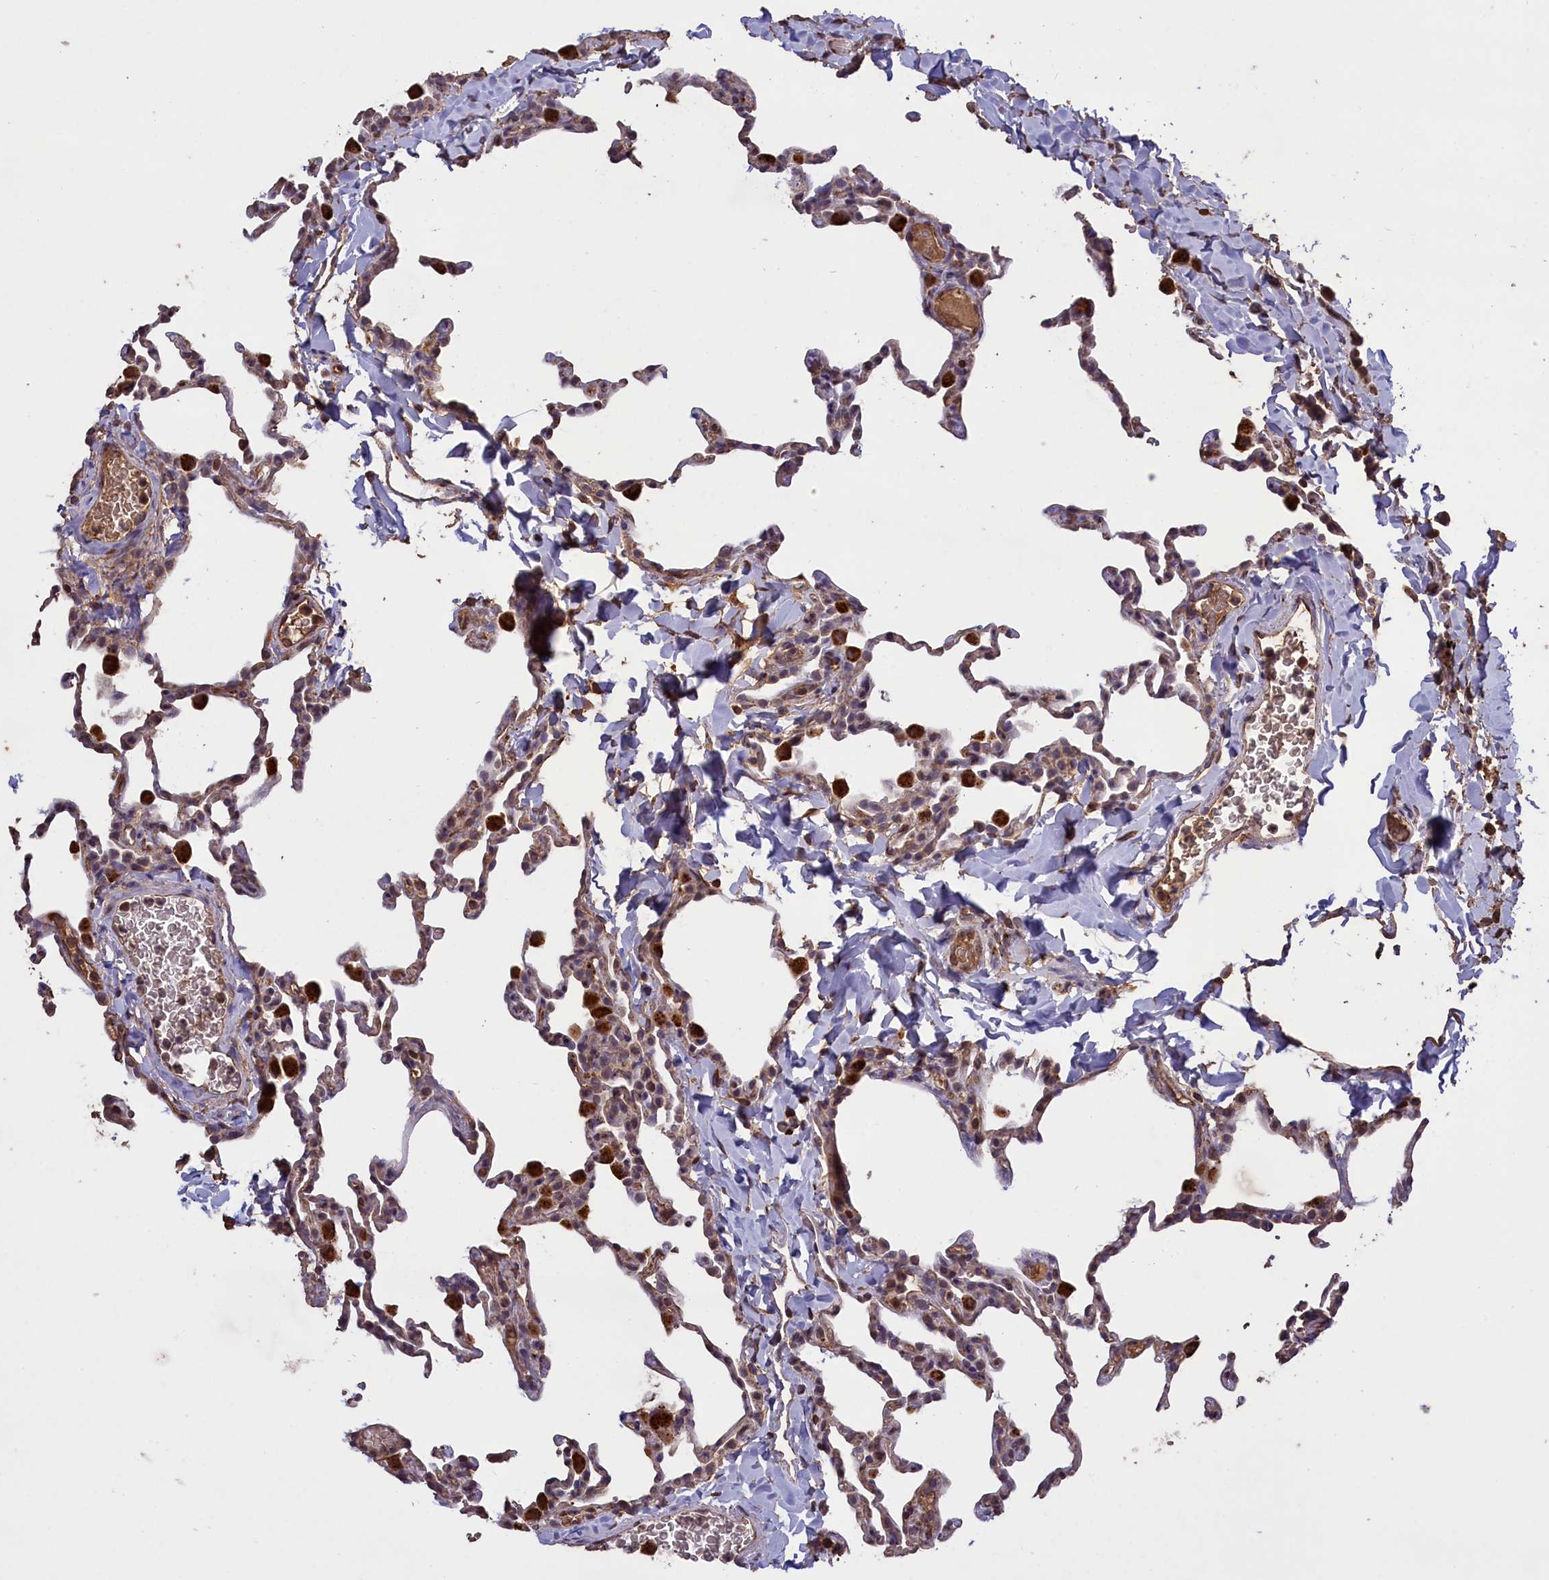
{"staining": {"intensity": "weak", "quantity": "25%-75%", "location": "cytoplasmic/membranous"}, "tissue": "lung", "cell_type": "Alveolar cells", "image_type": "normal", "snomed": [{"axis": "morphology", "description": "Normal tissue, NOS"}, {"axis": "topography", "description": "Lung"}], "caption": "IHC micrograph of unremarkable lung: lung stained using immunohistochemistry demonstrates low levels of weak protein expression localized specifically in the cytoplasmic/membranous of alveolar cells, appearing as a cytoplasmic/membranous brown color.", "gene": "CLRN2", "patient": {"sex": "male", "age": 20}}